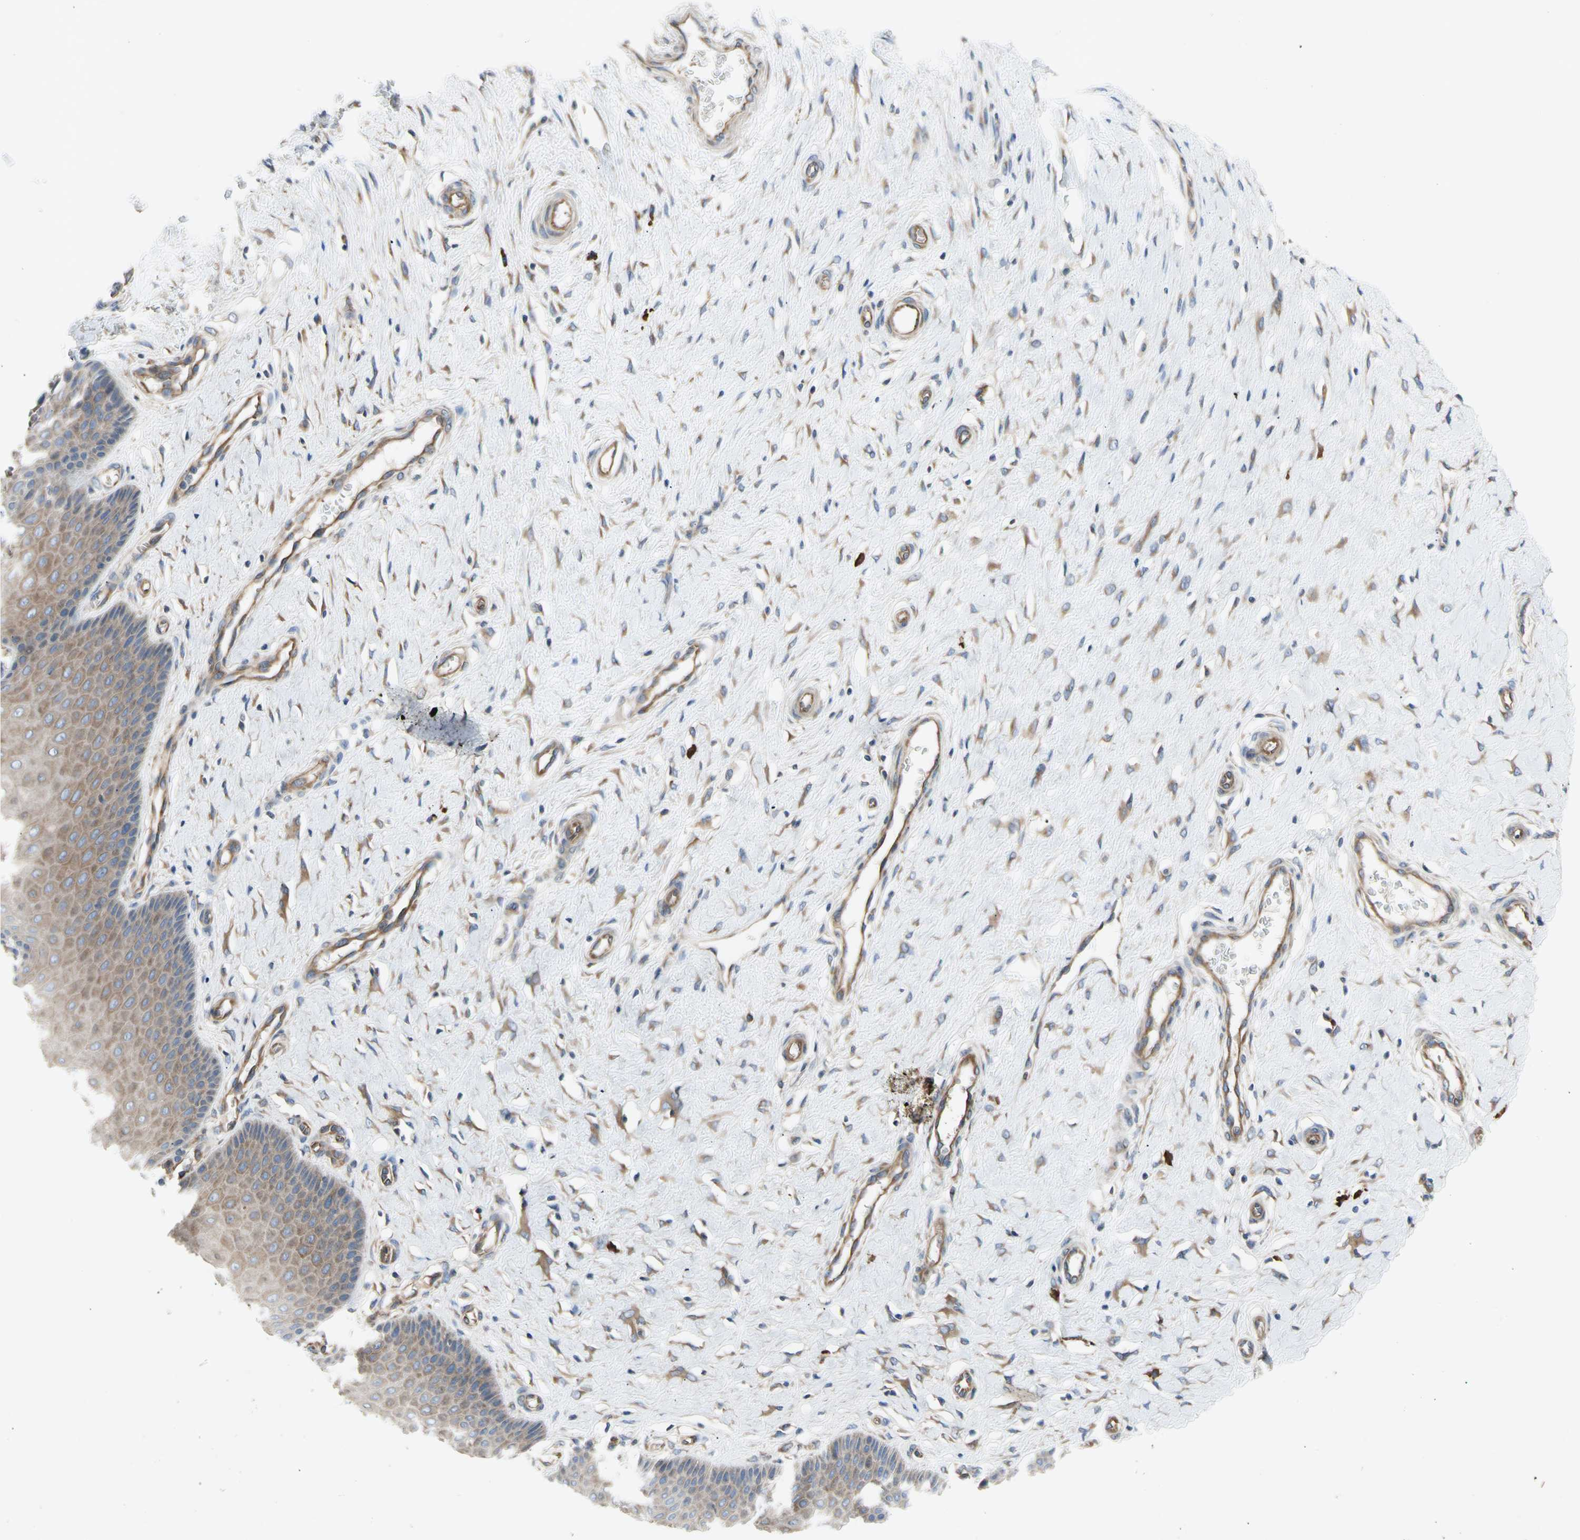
{"staining": {"intensity": "moderate", "quantity": ">75%", "location": "cytoplasmic/membranous"}, "tissue": "cervix", "cell_type": "Glandular cells", "image_type": "normal", "snomed": [{"axis": "morphology", "description": "Normal tissue, NOS"}, {"axis": "topography", "description": "Cervix"}], "caption": "This histopathology image demonstrates immunohistochemistry staining of benign human cervix, with medium moderate cytoplasmic/membranous staining in about >75% of glandular cells.", "gene": "KLC1", "patient": {"sex": "female", "age": 55}}